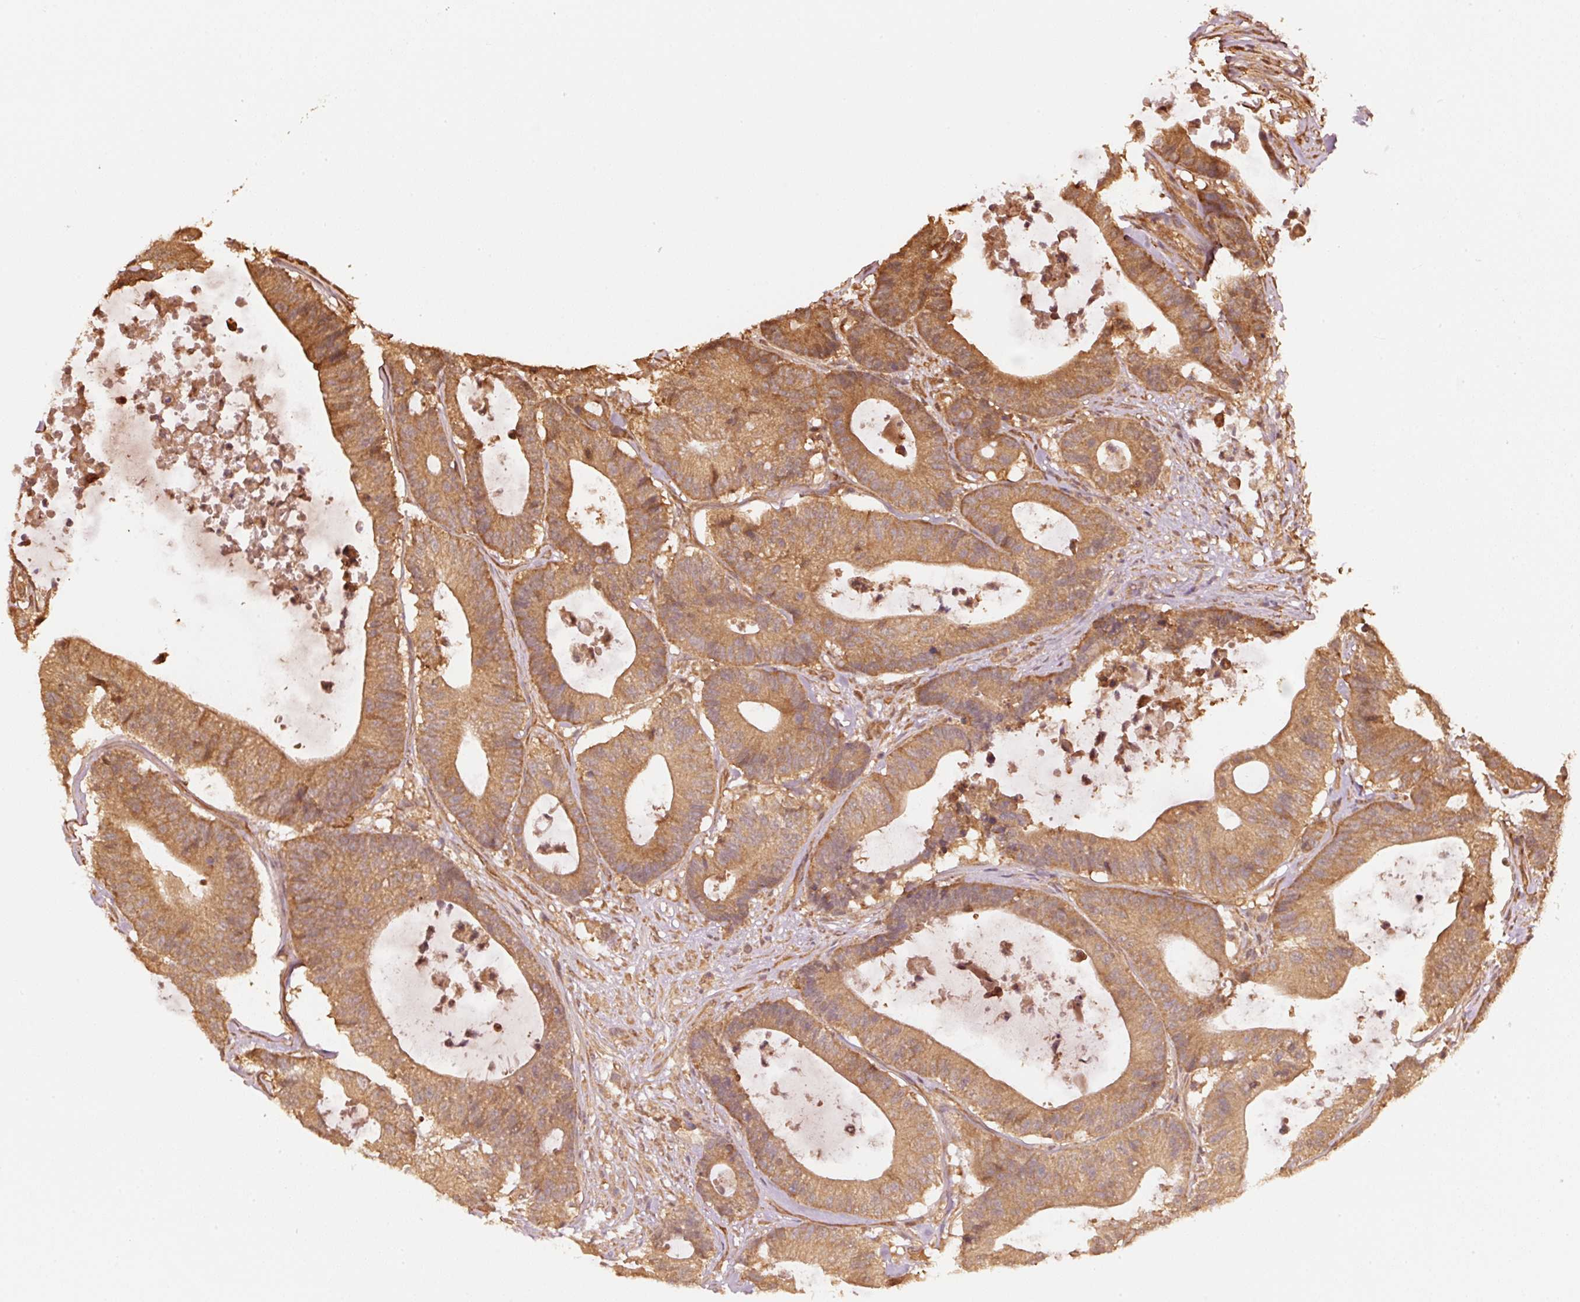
{"staining": {"intensity": "moderate", "quantity": ">75%", "location": "cytoplasmic/membranous"}, "tissue": "colorectal cancer", "cell_type": "Tumor cells", "image_type": "cancer", "snomed": [{"axis": "morphology", "description": "Adenocarcinoma, NOS"}, {"axis": "topography", "description": "Colon"}], "caption": "The histopathology image reveals a brown stain indicating the presence of a protein in the cytoplasmic/membranous of tumor cells in colorectal adenocarcinoma.", "gene": "STAU1", "patient": {"sex": "female", "age": 84}}